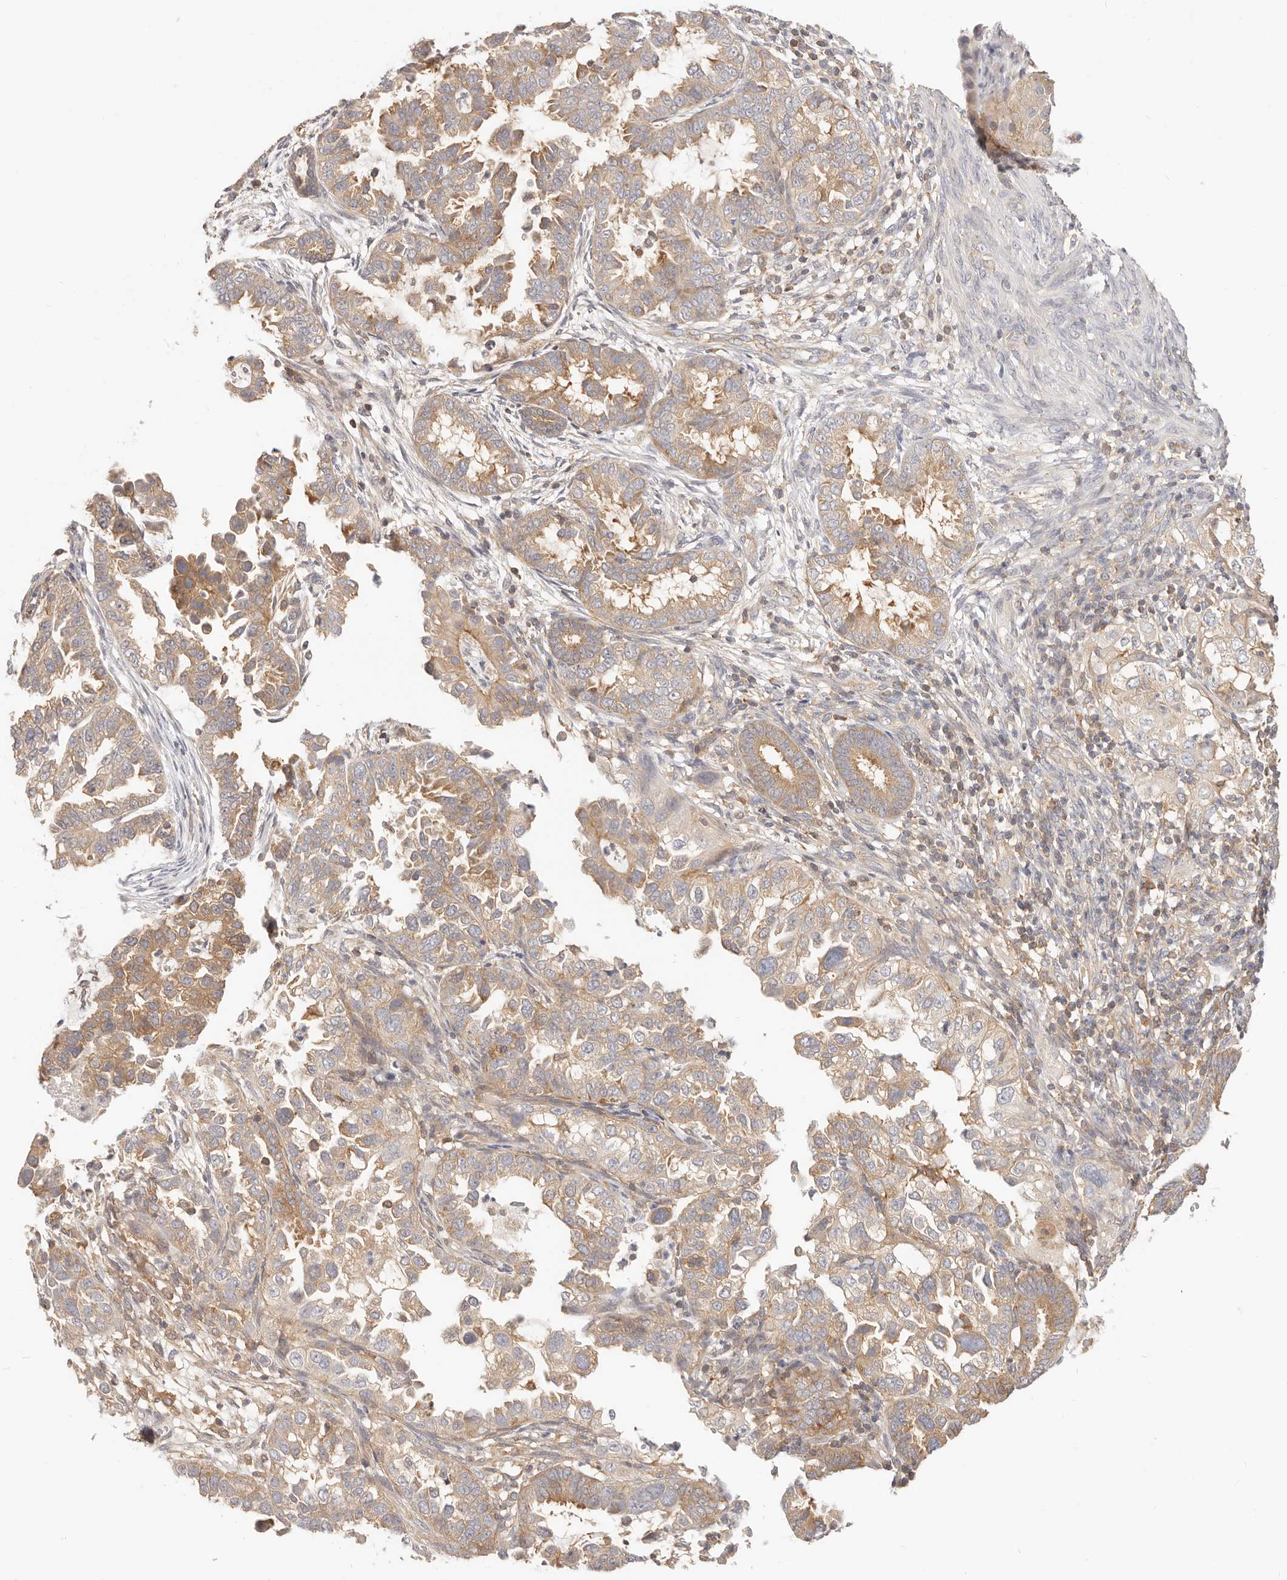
{"staining": {"intensity": "moderate", "quantity": ">75%", "location": "cytoplasmic/membranous"}, "tissue": "endometrial cancer", "cell_type": "Tumor cells", "image_type": "cancer", "snomed": [{"axis": "morphology", "description": "Adenocarcinoma, NOS"}, {"axis": "topography", "description": "Endometrium"}], "caption": "Adenocarcinoma (endometrial) tissue displays moderate cytoplasmic/membranous expression in approximately >75% of tumor cells, visualized by immunohistochemistry.", "gene": "DTNBP1", "patient": {"sex": "female", "age": 85}}